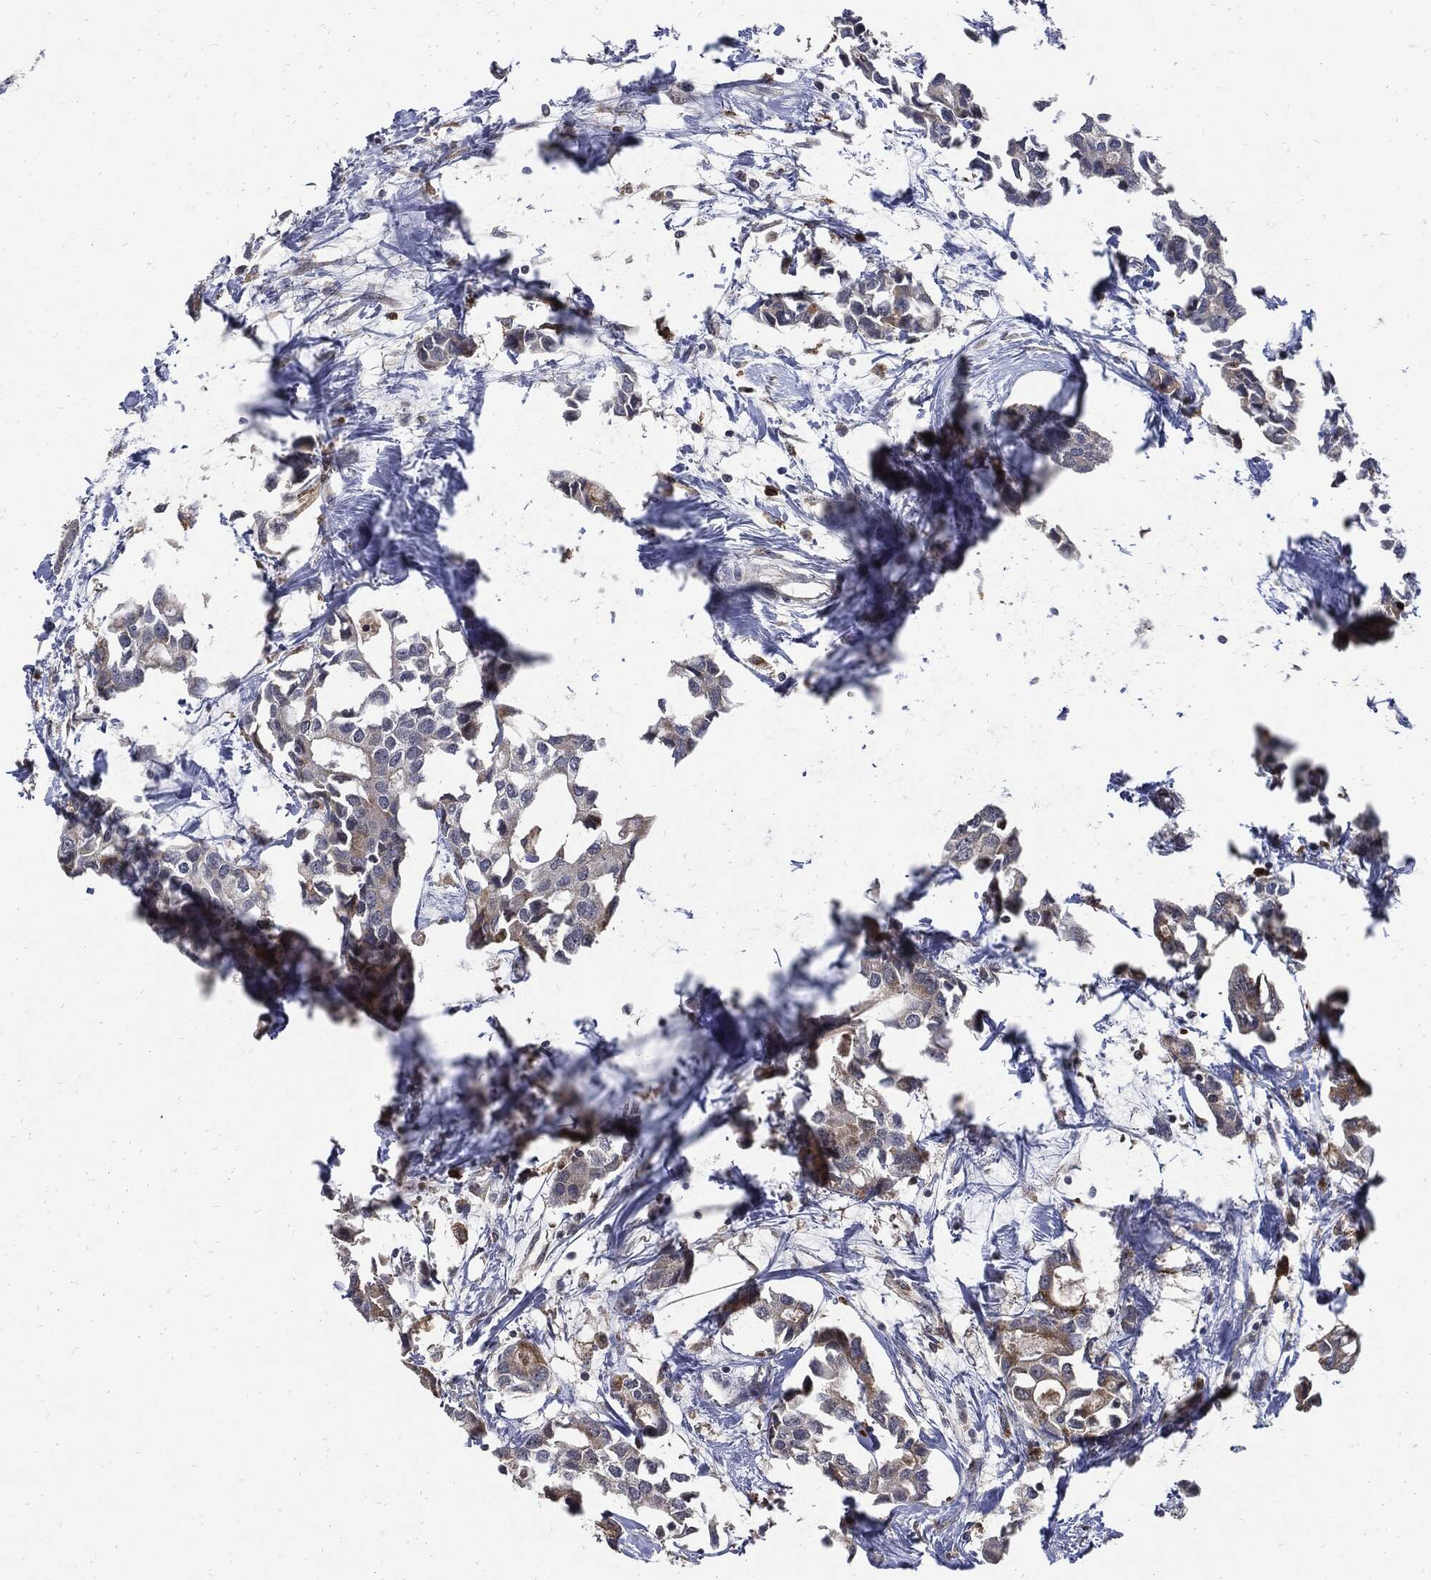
{"staining": {"intensity": "weak", "quantity": "<25%", "location": "cytoplasmic/membranous"}, "tissue": "breast cancer", "cell_type": "Tumor cells", "image_type": "cancer", "snomed": [{"axis": "morphology", "description": "Duct carcinoma"}, {"axis": "topography", "description": "Breast"}], "caption": "Protein analysis of breast cancer (intraductal carcinoma) shows no significant staining in tumor cells.", "gene": "SLC31A2", "patient": {"sex": "female", "age": 83}}